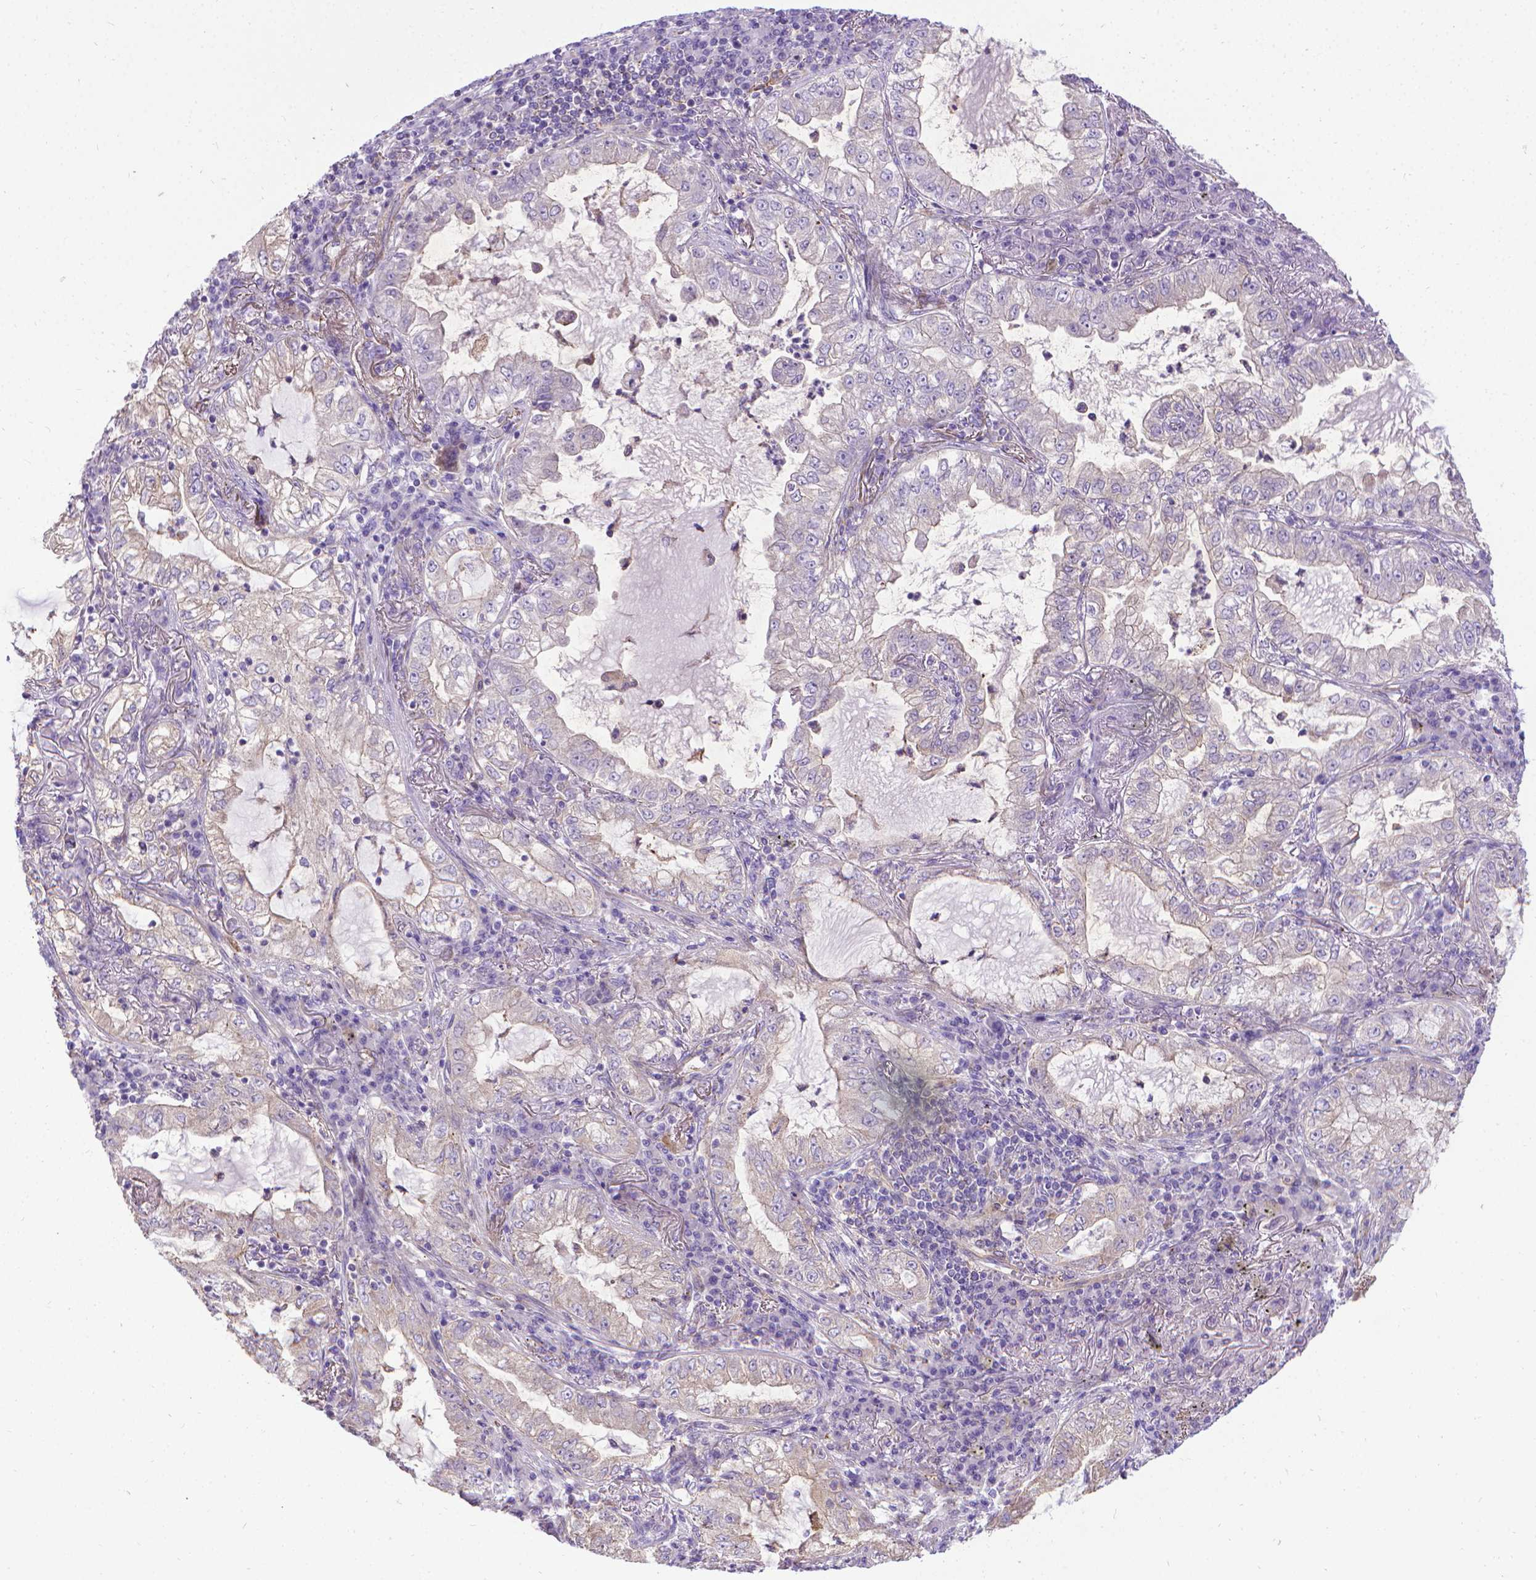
{"staining": {"intensity": "negative", "quantity": "none", "location": "none"}, "tissue": "lung cancer", "cell_type": "Tumor cells", "image_type": "cancer", "snomed": [{"axis": "morphology", "description": "Adenocarcinoma, NOS"}, {"axis": "topography", "description": "Lung"}], "caption": "An IHC histopathology image of lung cancer is shown. There is no staining in tumor cells of lung cancer.", "gene": "CFAP299", "patient": {"sex": "female", "age": 73}}